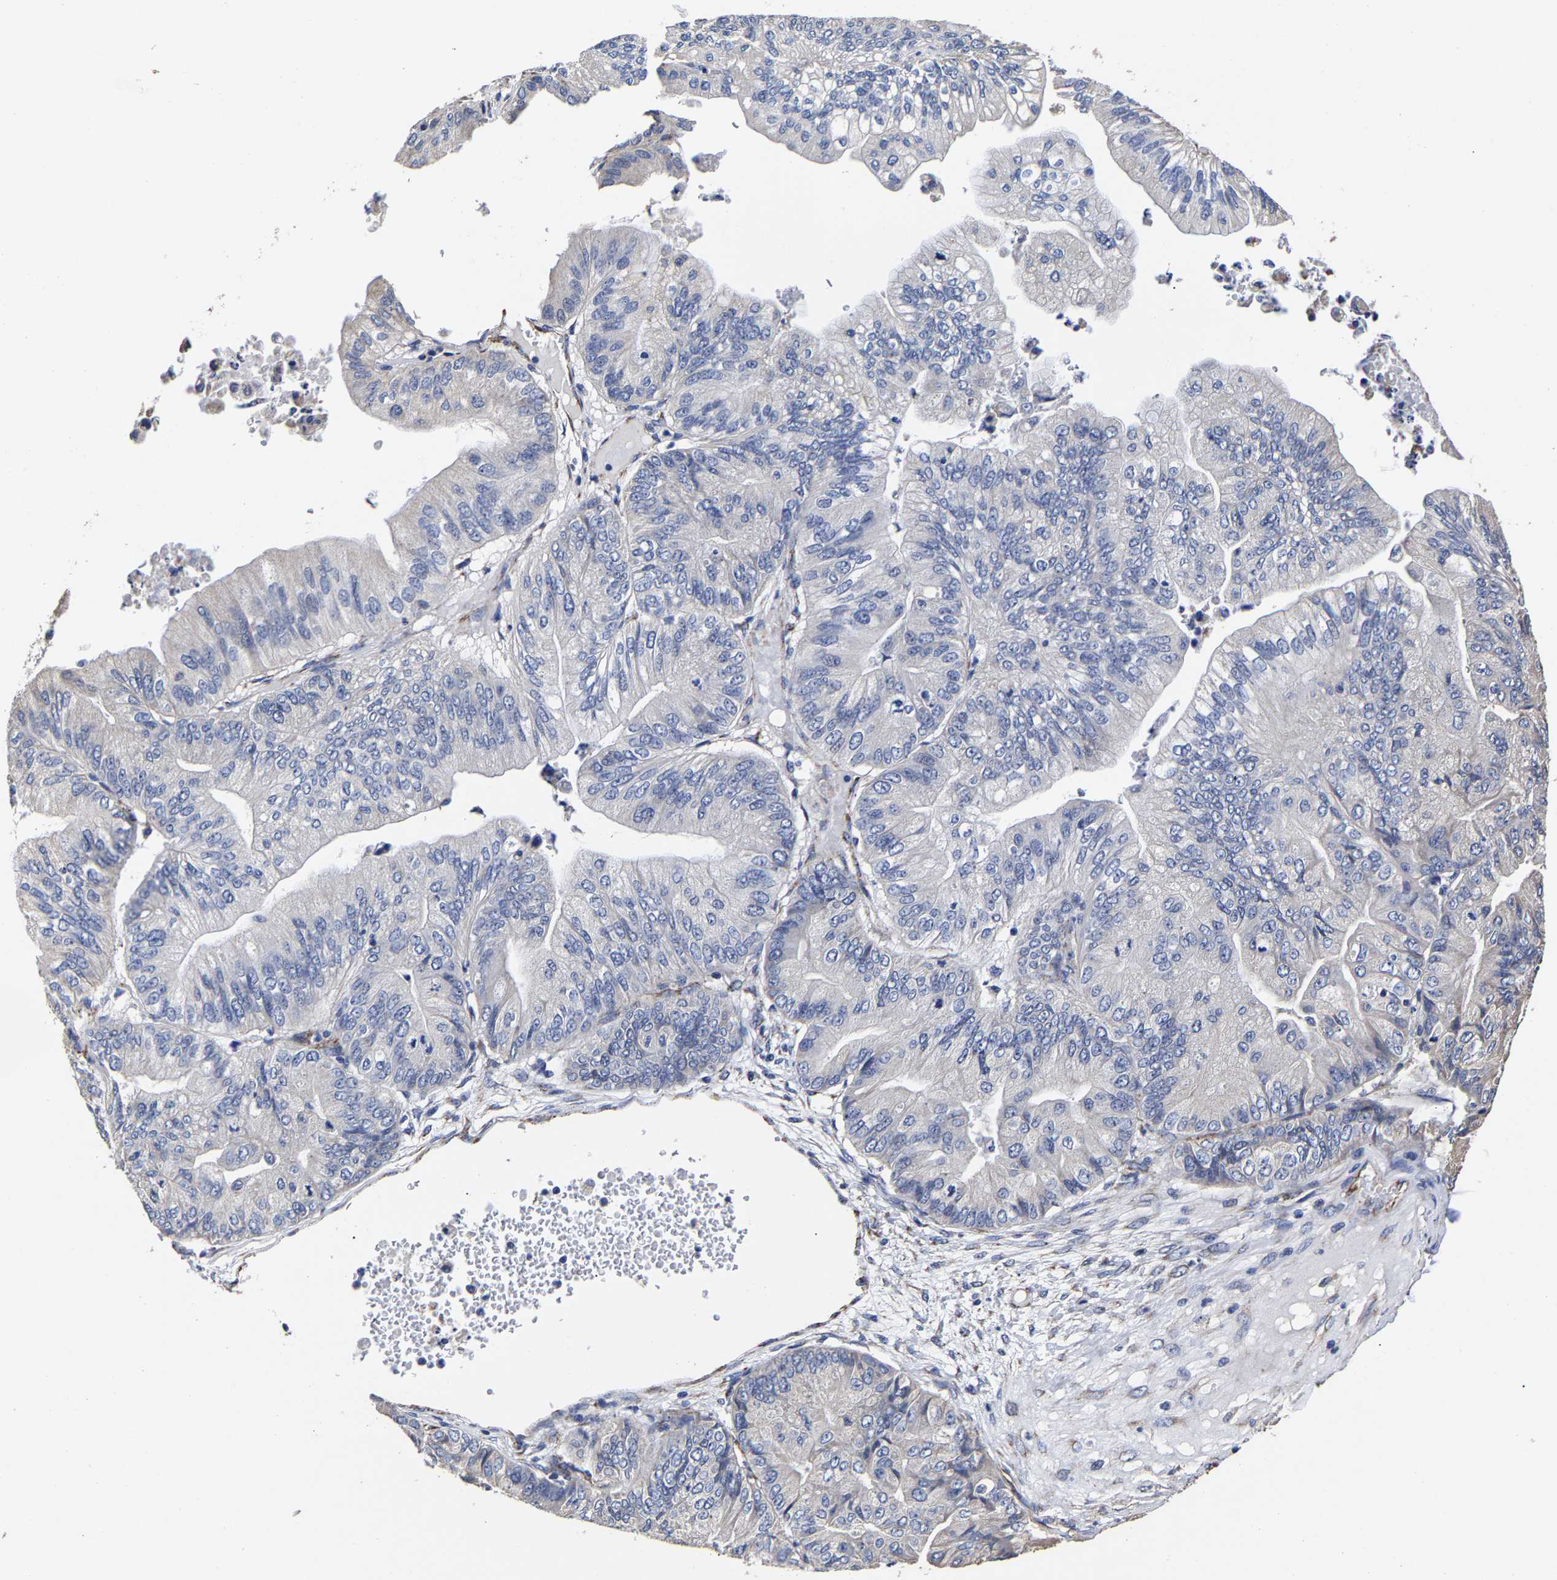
{"staining": {"intensity": "negative", "quantity": "none", "location": "none"}, "tissue": "ovarian cancer", "cell_type": "Tumor cells", "image_type": "cancer", "snomed": [{"axis": "morphology", "description": "Cystadenocarcinoma, mucinous, NOS"}, {"axis": "topography", "description": "Ovary"}], "caption": "Protein analysis of ovarian cancer (mucinous cystadenocarcinoma) reveals no significant expression in tumor cells.", "gene": "AASS", "patient": {"sex": "female", "age": 61}}